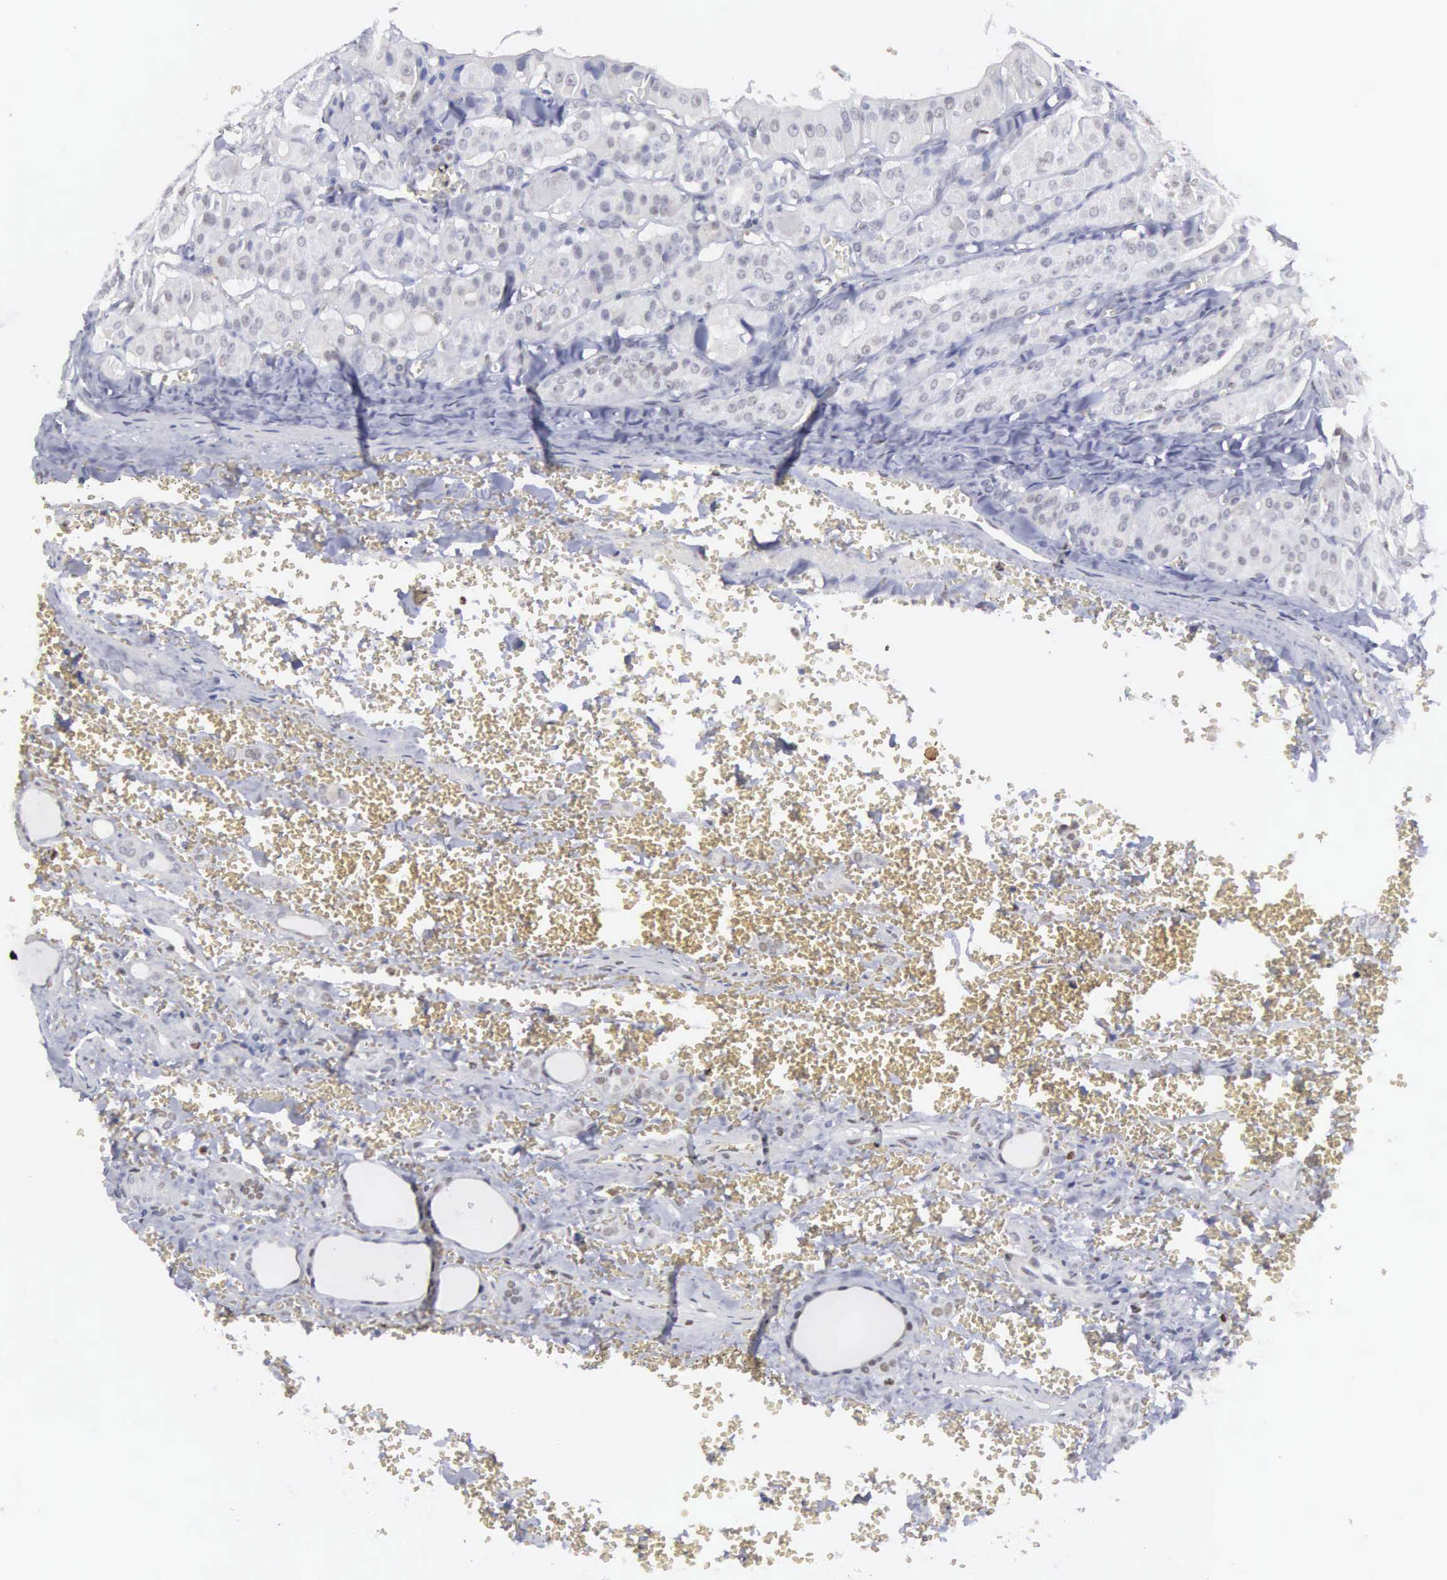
{"staining": {"intensity": "negative", "quantity": "none", "location": "none"}, "tissue": "thyroid cancer", "cell_type": "Tumor cells", "image_type": "cancer", "snomed": [{"axis": "morphology", "description": "Carcinoma, NOS"}, {"axis": "topography", "description": "Thyroid gland"}], "caption": "Immunohistochemistry of carcinoma (thyroid) demonstrates no positivity in tumor cells.", "gene": "ETV6", "patient": {"sex": "male", "age": 76}}